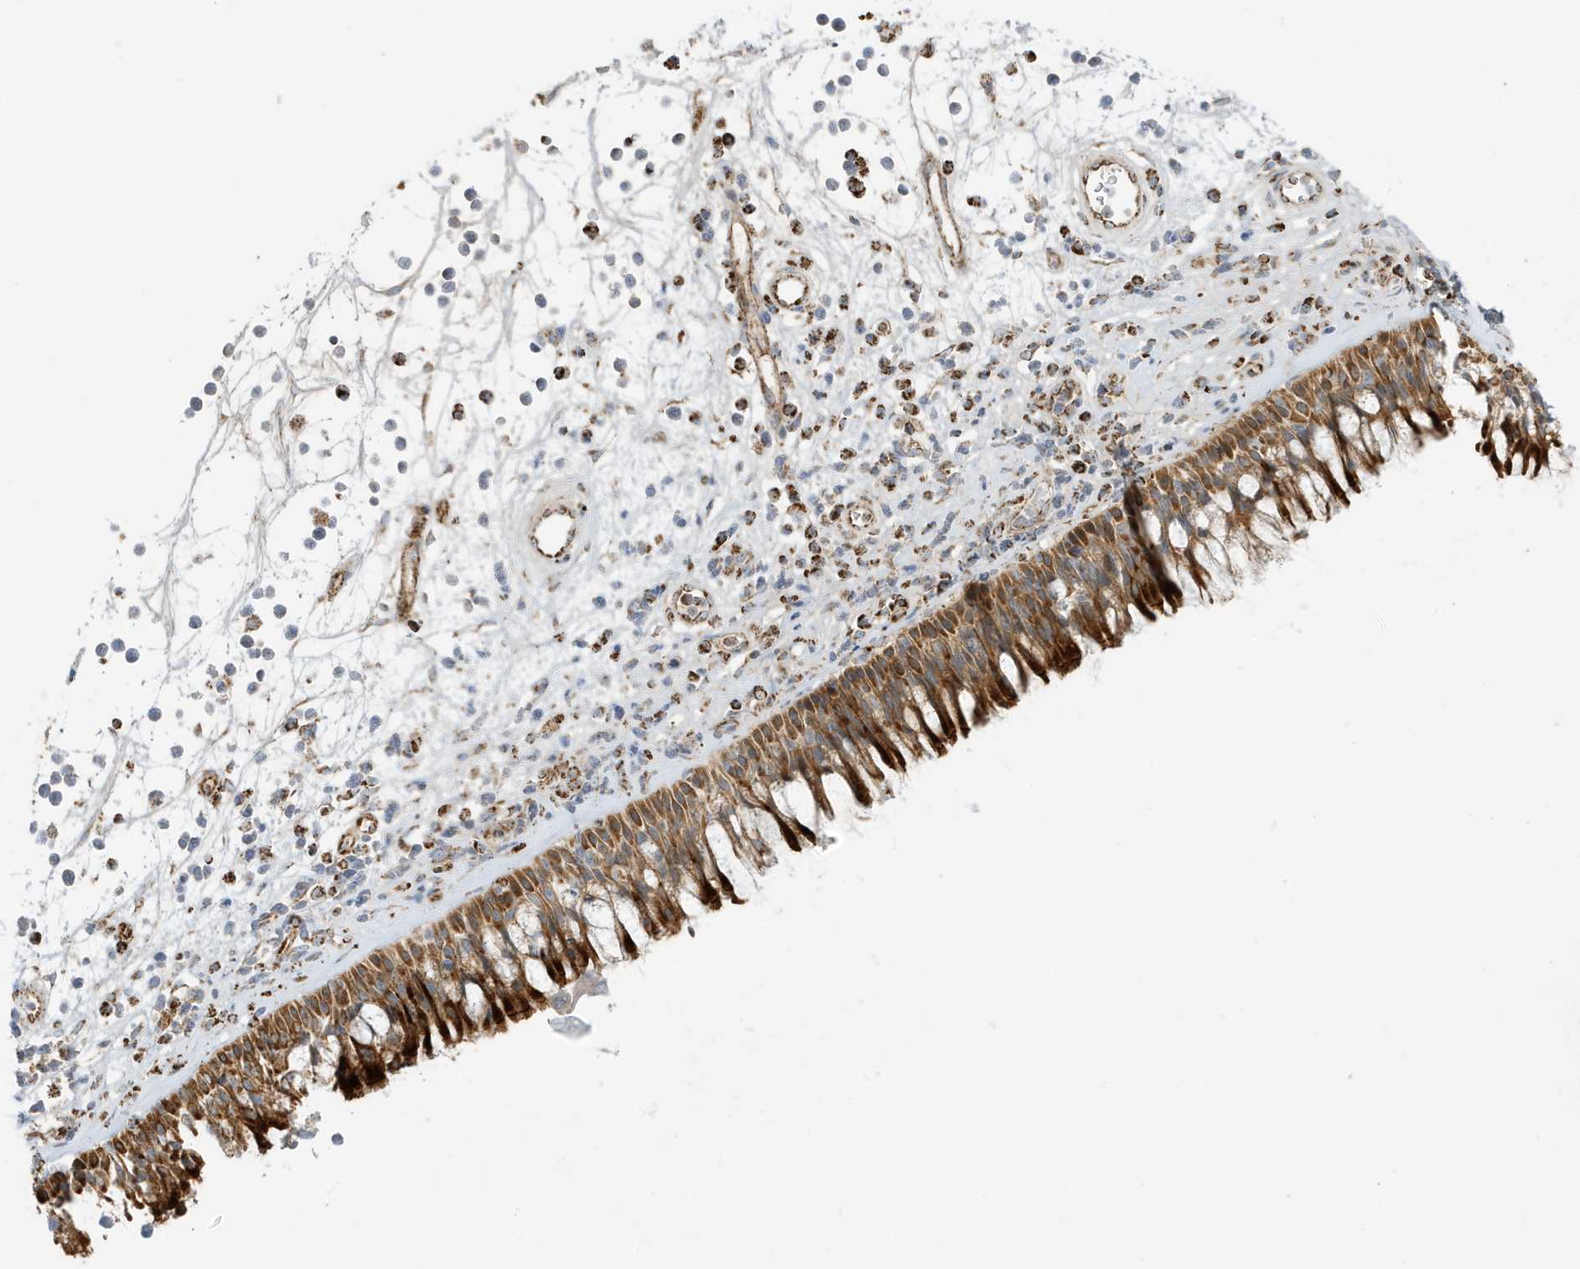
{"staining": {"intensity": "strong", "quantity": ">75%", "location": "cytoplasmic/membranous"}, "tissue": "nasopharynx", "cell_type": "Respiratory epithelial cells", "image_type": "normal", "snomed": [{"axis": "morphology", "description": "Normal tissue, NOS"}, {"axis": "morphology", "description": "Inflammation, NOS"}, {"axis": "morphology", "description": "Malignant melanoma, Metastatic site"}, {"axis": "topography", "description": "Nasopharynx"}], "caption": "Strong cytoplasmic/membranous expression is appreciated in approximately >75% of respiratory epithelial cells in normal nasopharynx.", "gene": "IFT57", "patient": {"sex": "male", "age": 70}}